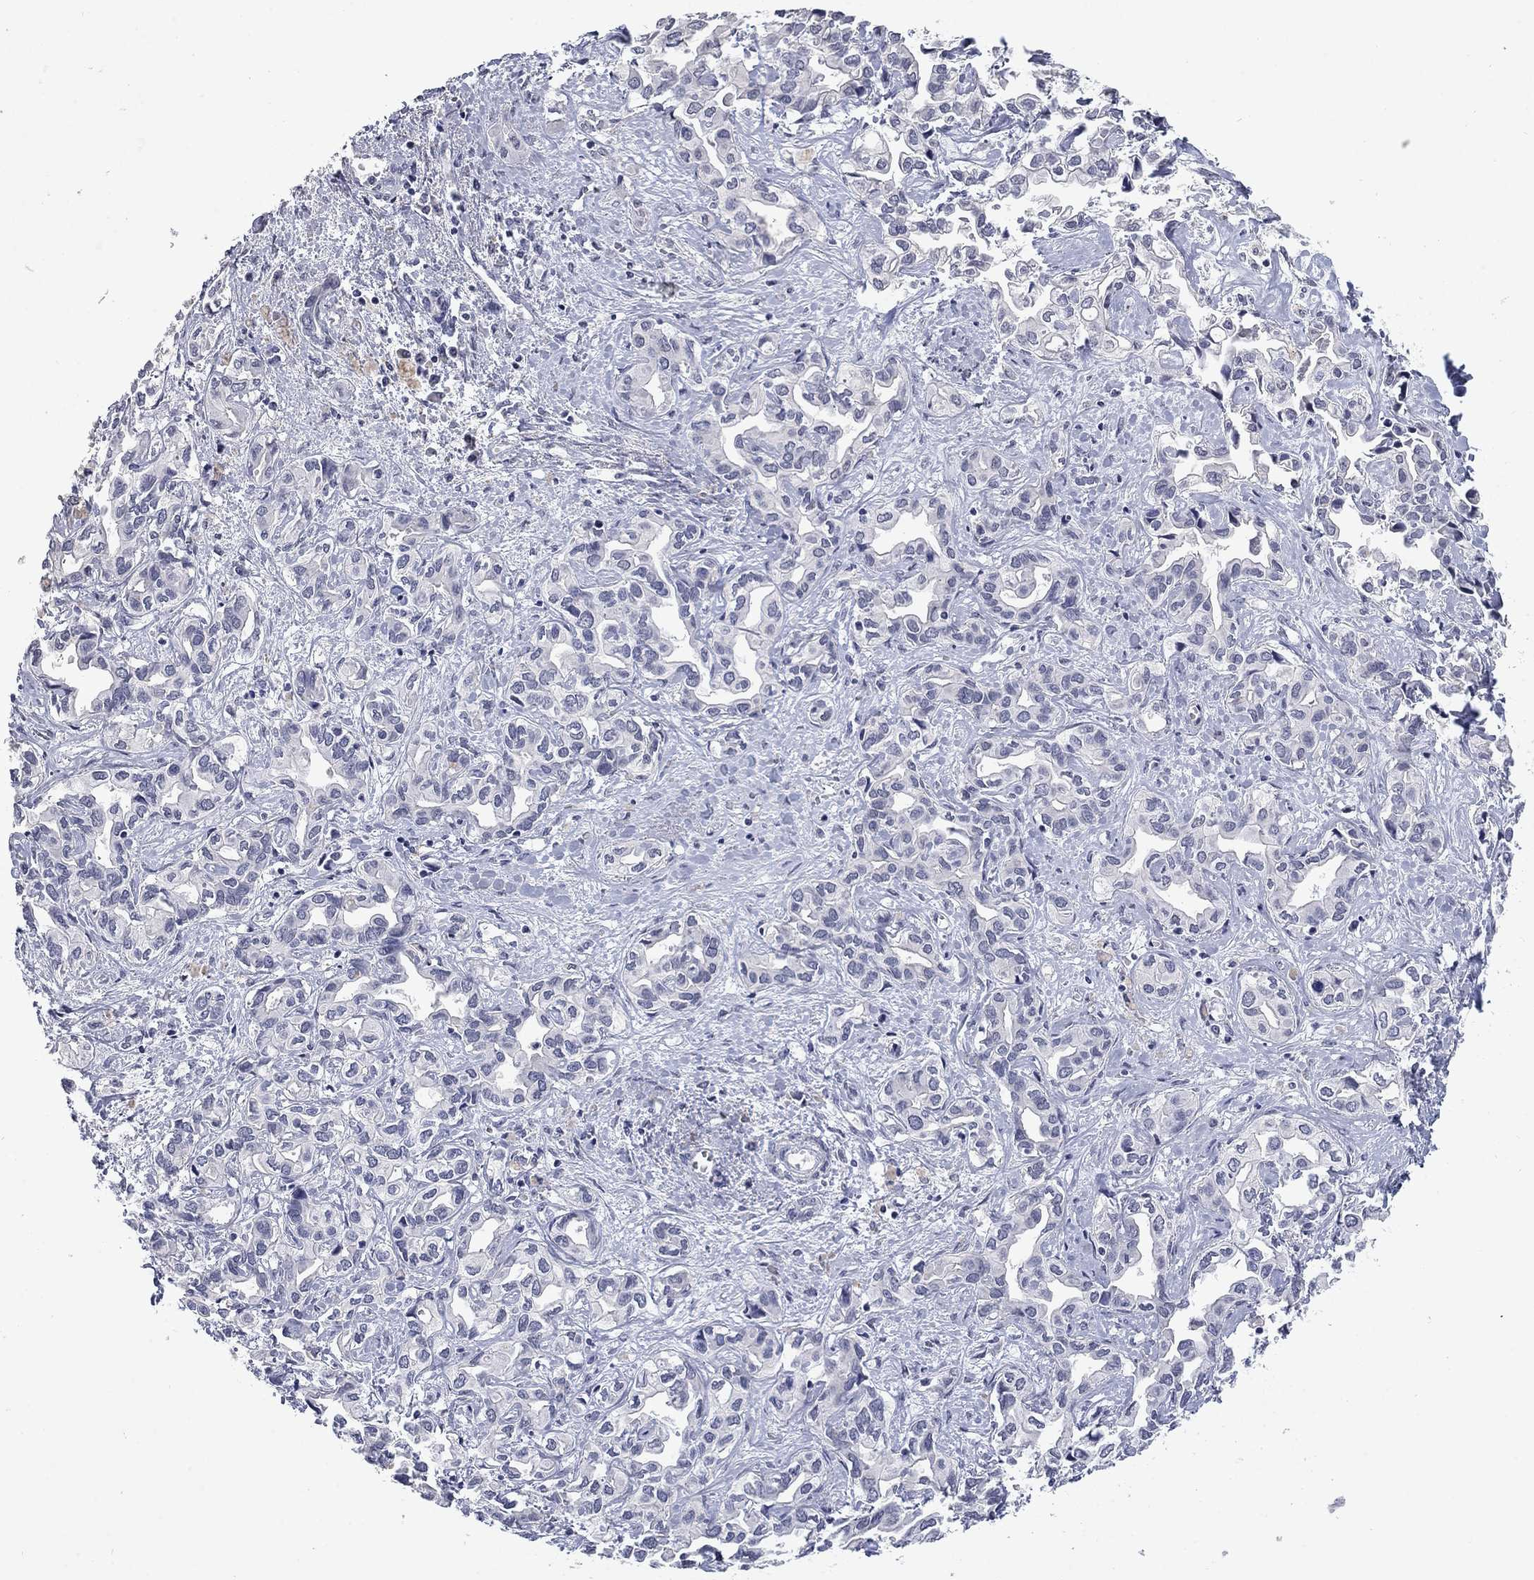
{"staining": {"intensity": "negative", "quantity": "none", "location": "none"}, "tissue": "liver cancer", "cell_type": "Tumor cells", "image_type": "cancer", "snomed": [{"axis": "morphology", "description": "Cholangiocarcinoma"}, {"axis": "topography", "description": "Liver"}], "caption": "Liver cancer (cholangiocarcinoma) was stained to show a protein in brown. There is no significant expression in tumor cells.", "gene": "SLC51A", "patient": {"sex": "female", "age": 64}}